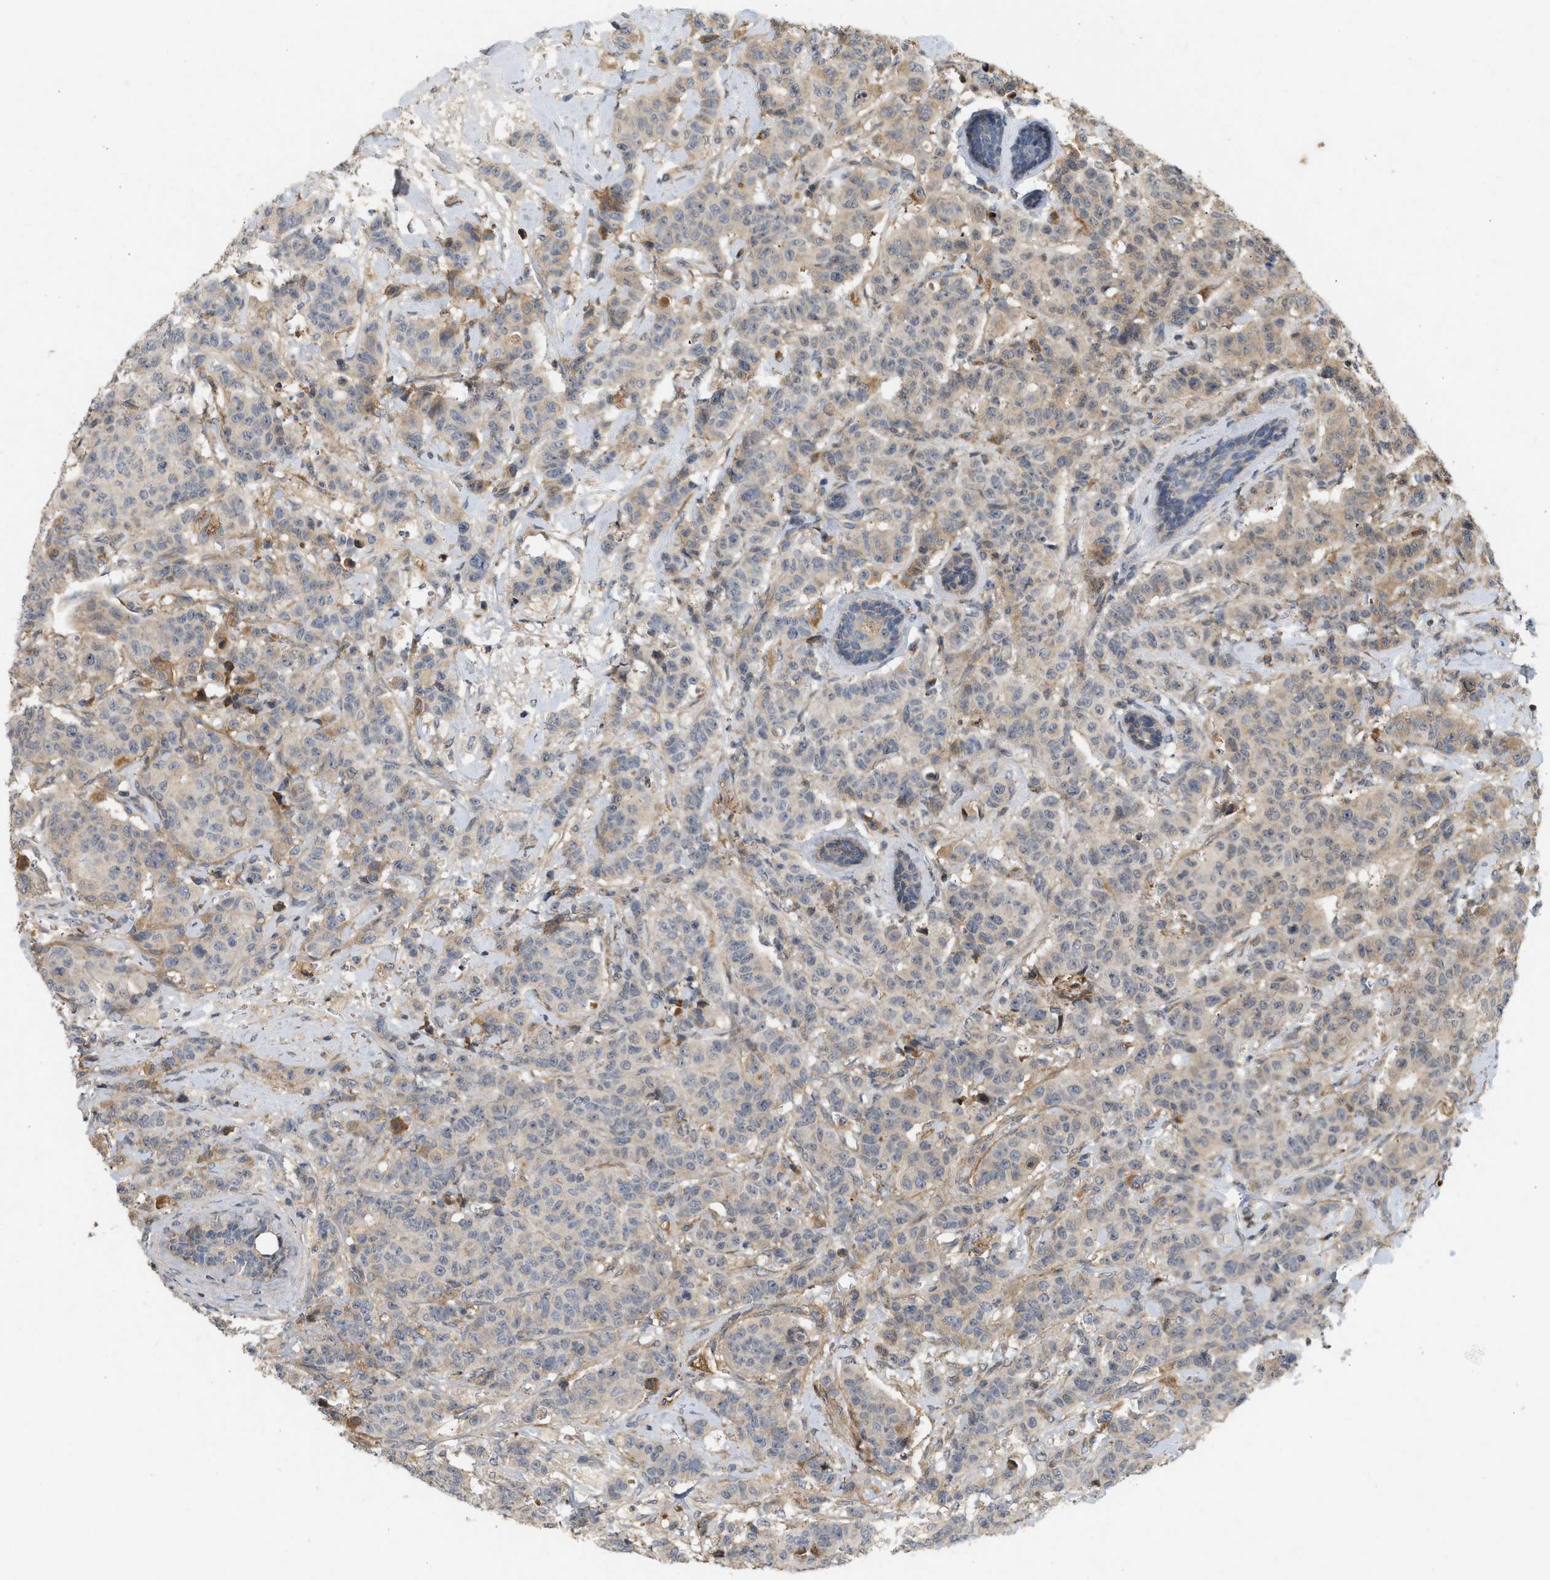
{"staining": {"intensity": "moderate", "quantity": ">75%", "location": "cytoplasmic/membranous"}, "tissue": "breast cancer", "cell_type": "Tumor cells", "image_type": "cancer", "snomed": [{"axis": "morphology", "description": "Normal tissue, NOS"}, {"axis": "morphology", "description": "Duct carcinoma"}, {"axis": "topography", "description": "Breast"}], "caption": "Immunohistochemical staining of breast invasive ductal carcinoma displays medium levels of moderate cytoplasmic/membranous protein expression in about >75% of tumor cells.", "gene": "F8", "patient": {"sex": "female", "age": 40}}